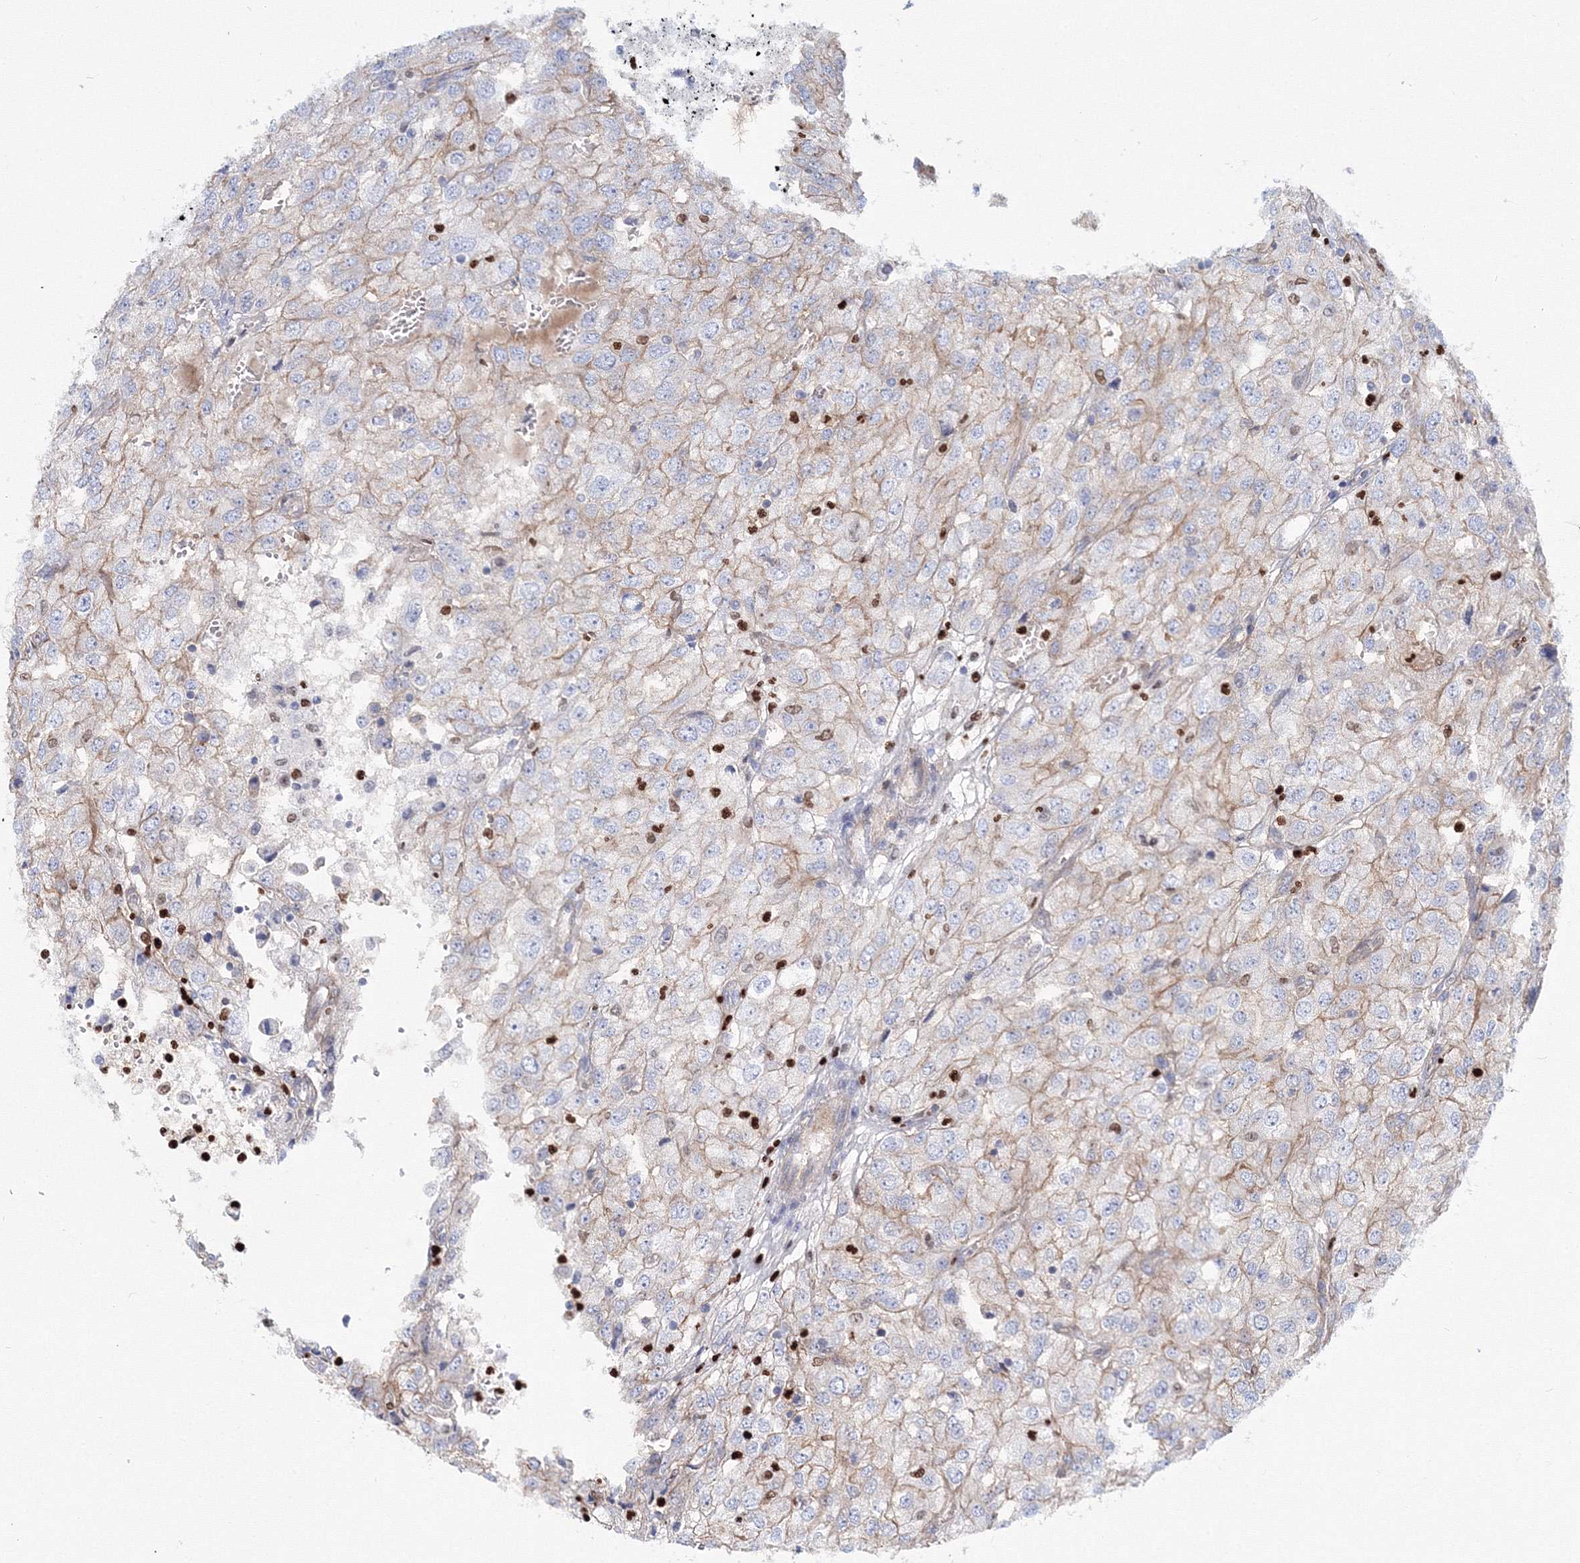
{"staining": {"intensity": "negative", "quantity": "none", "location": "none"}, "tissue": "renal cancer", "cell_type": "Tumor cells", "image_type": "cancer", "snomed": [{"axis": "morphology", "description": "Adenocarcinoma, NOS"}, {"axis": "topography", "description": "Kidney"}], "caption": "Tumor cells show no significant positivity in adenocarcinoma (renal).", "gene": "C11orf52", "patient": {"sex": "female", "age": 54}}